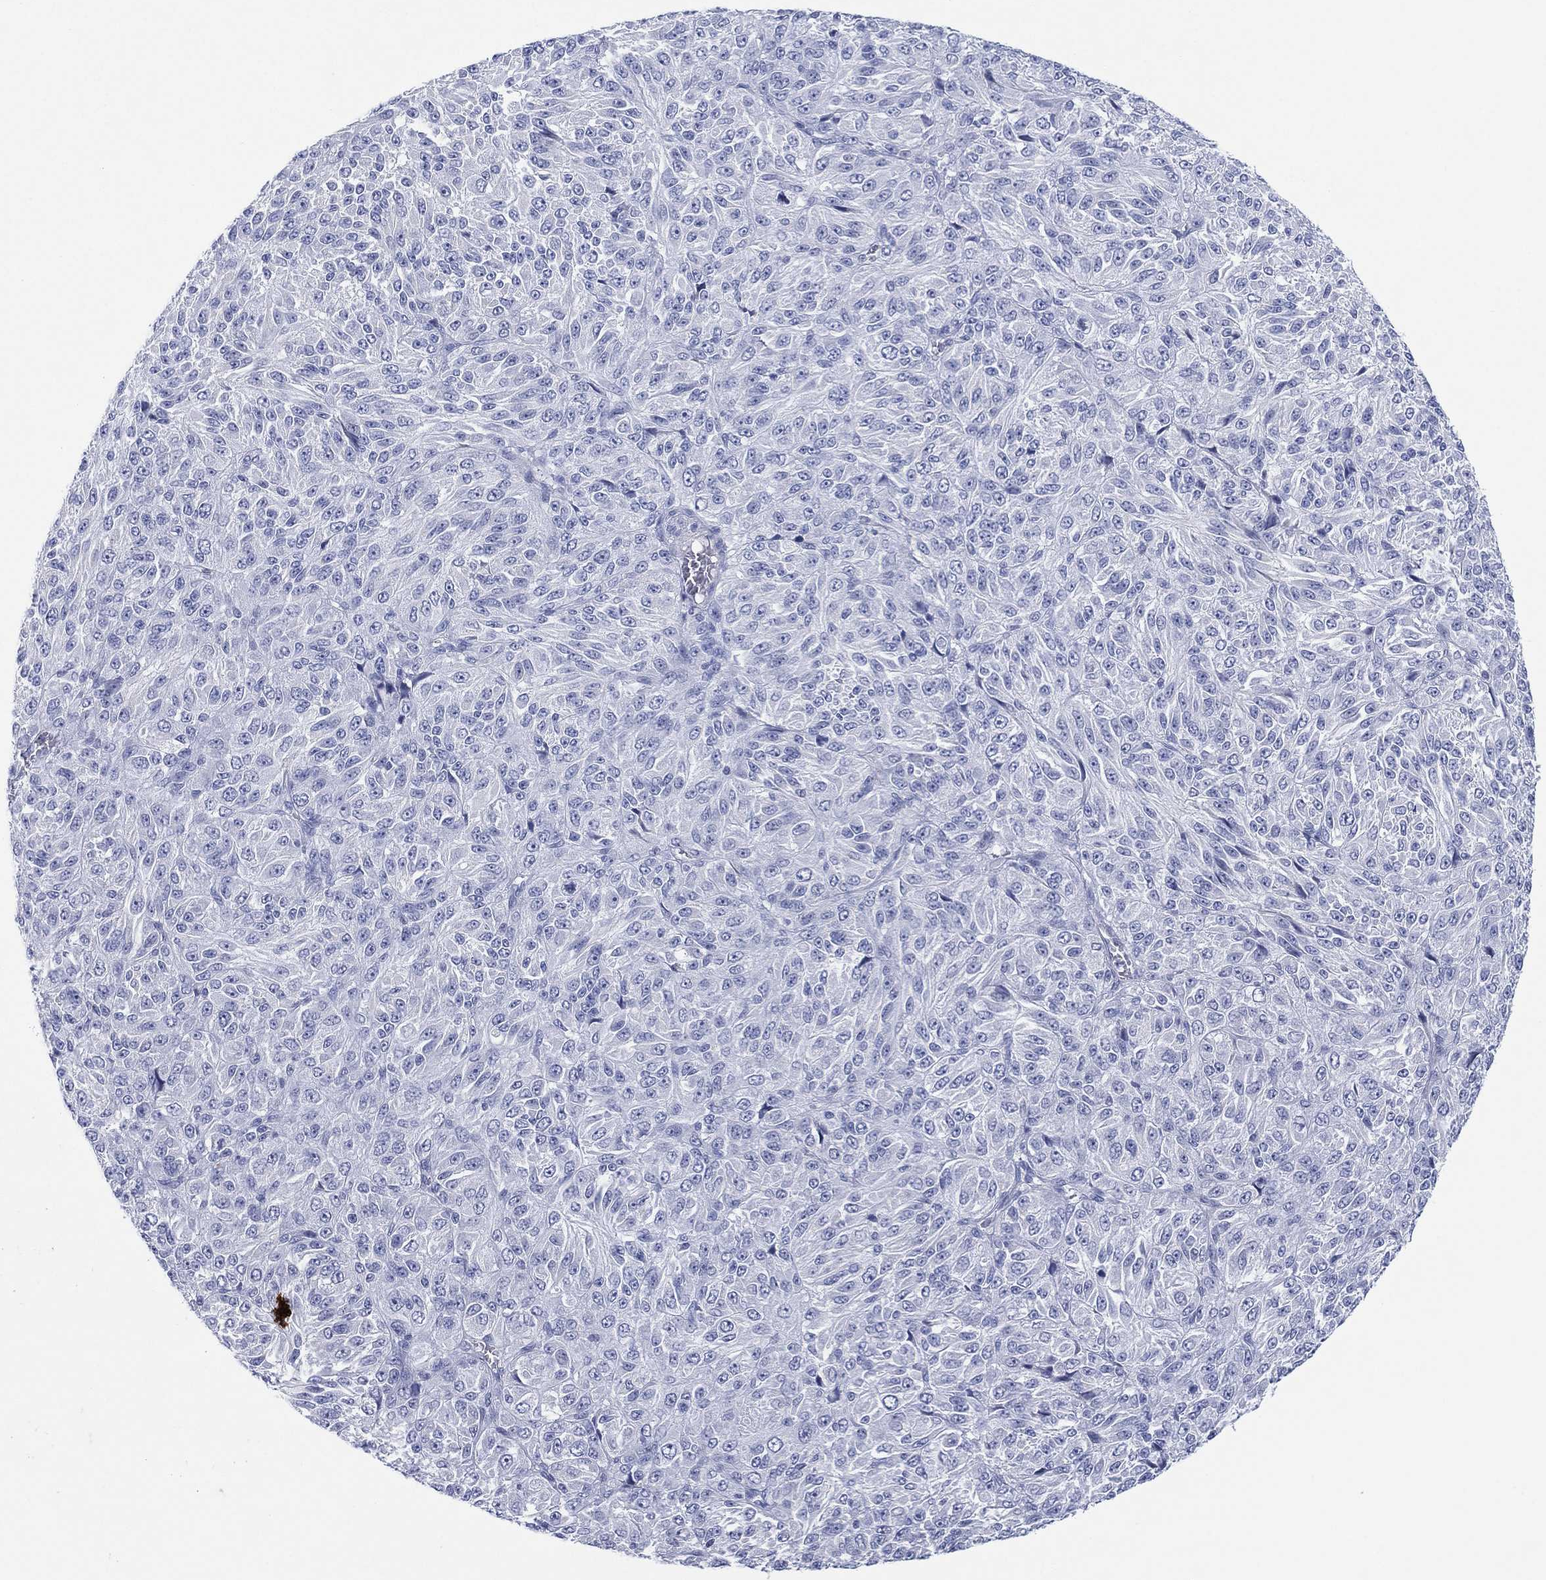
{"staining": {"intensity": "negative", "quantity": "none", "location": "none"}, "tissue": "melanoma", "cell_type": "Tumor cells", "image_type": "cancer", "snomed": [{"axis": "morphology", "description": "Malignant melanoma, Metastatic site"}, {"axis": "topography", "description": "Brain"}], "caption": "Protein analysis of malignant melanoma (metastatic site) exhibits no significant staining in tumor cells.", "gene": "SEPTIN1", "patient": {"sex": "female", "age": 56}}